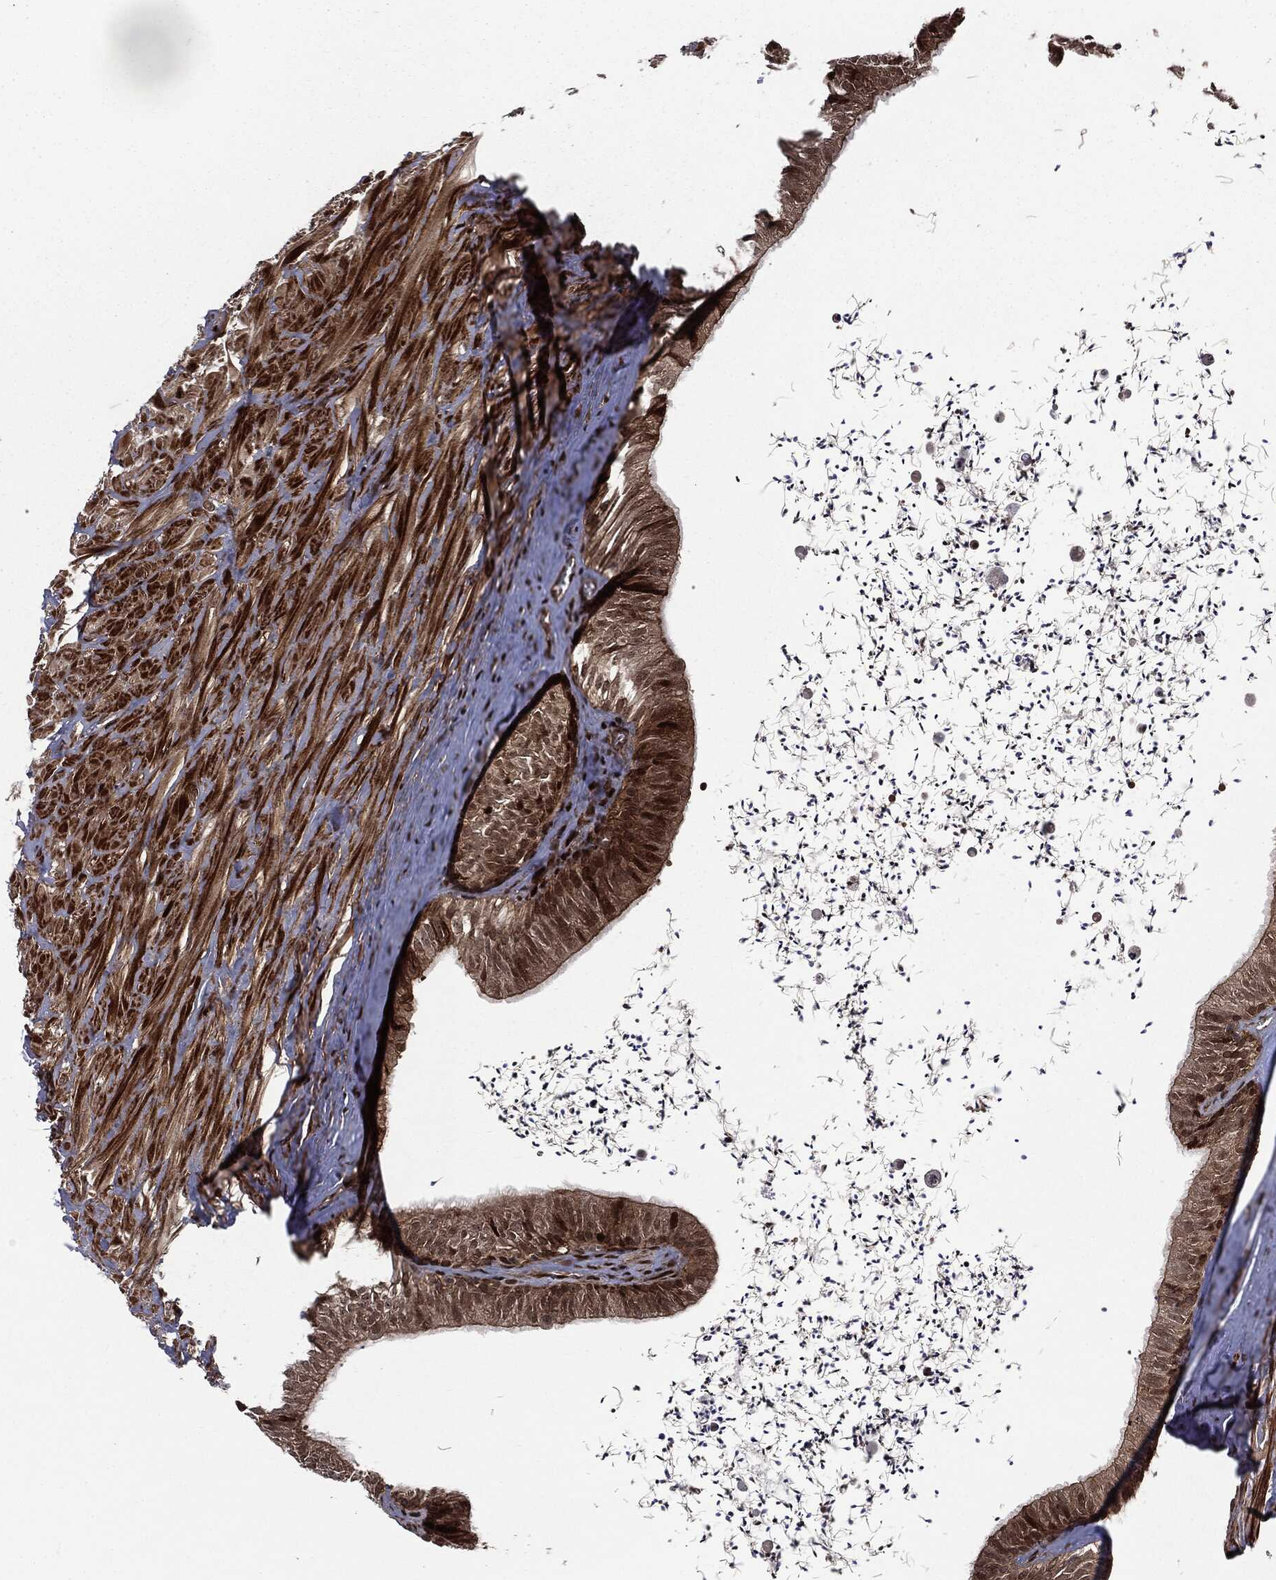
{"staining": {"intensity": "strong", "quantity": "25%-75%", "location": "cytoplasmic/membranous,nuclear"}, "tissue": "epididymis", "cell_type": "Glandular cells", "image_type": "normal", "snomed": [{"axis": "morphology", "description": "Normal tissue, NOS"}, {"axis": "topography", "description": "Epididymis"}], "caption": "Immunohistochemical staining of benign human epididymis exhibits 25%-75% levels of strong cytoplasmic/membranous,nuclear protein positivity in approximately 25%-75% of glandular cells. Nuclei are stained in blue.", "gene": "SMAD4", "patient": {"sex": "male", "age": 32}}